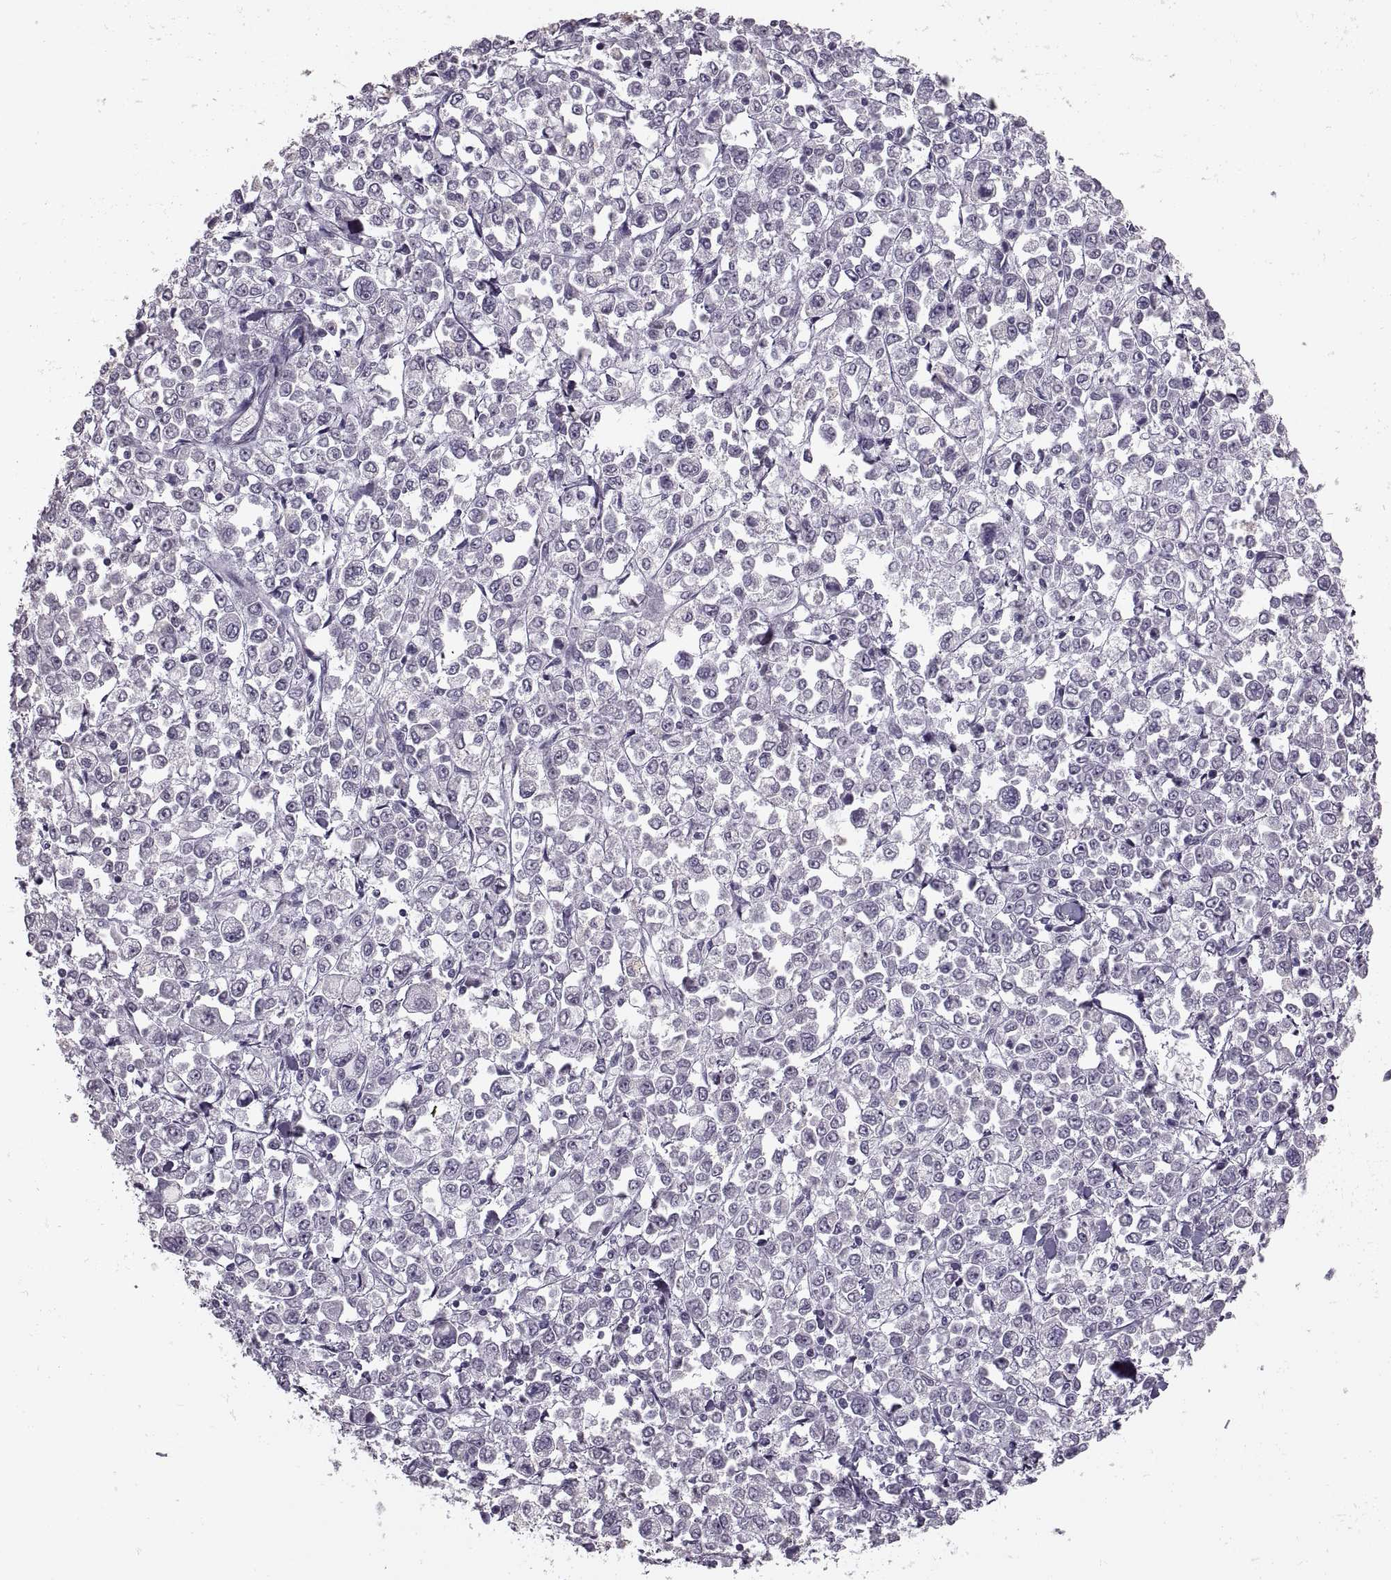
{"staining": {"intensity": "negative", "quantity": "none", "location": "none"}, "tissue": "stomach cancer", "cell_type": "Tumor cells", "image_type": "cancer", "snomed": [{"axis": "morphology", "description": "Adenocarcinoma, NOS"}, {"axis": "topography", "description": "Stomach, upper"}], "caption": "Tumor cells are negative for brown protein staining in stomach cancer (adenocarcinoma). (DAB (3,3'-diaminobenzidine) IHC with hematoxylin counter stain).", "gene": "PAGE5", "patient": {"sex": "male", "age": 70}}